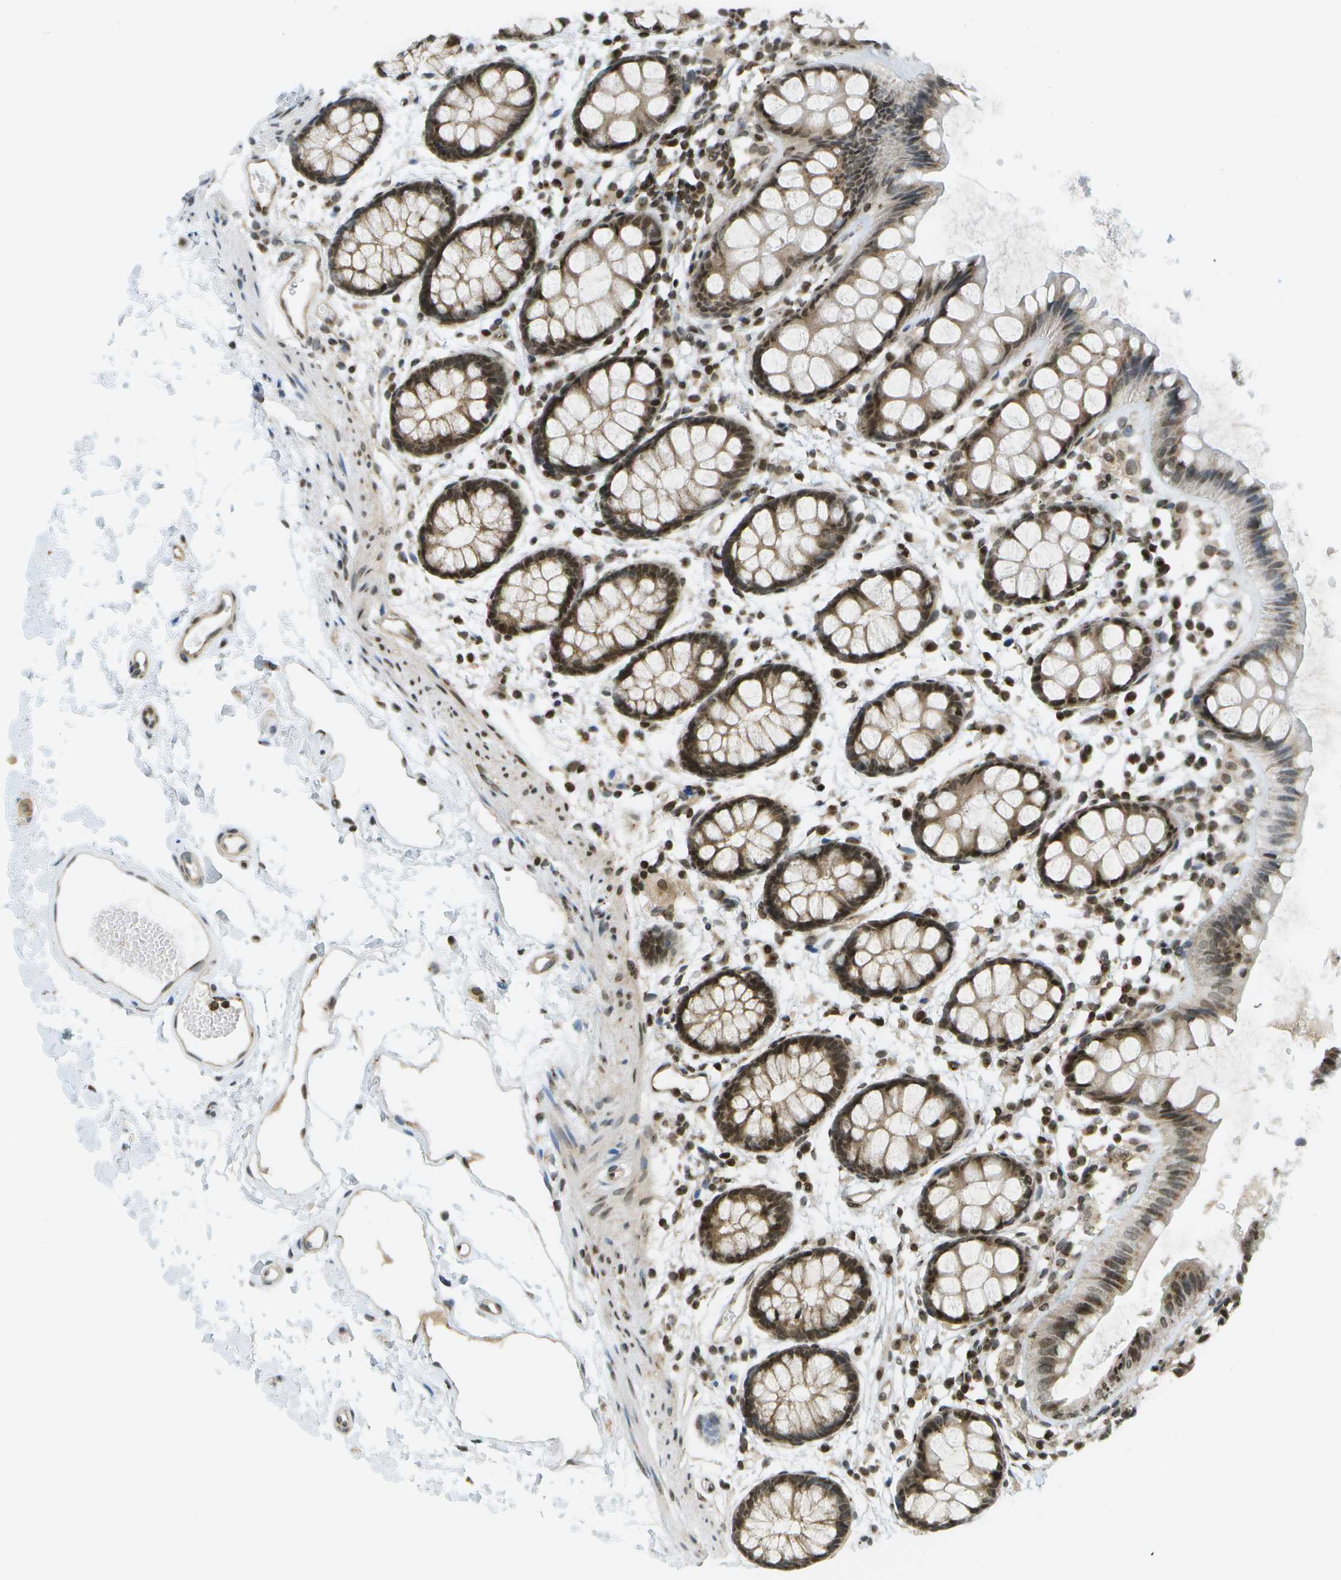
{"staining": {"intensity": "strong", "quantity": ">75%", "location": "cytoplasmic/membranous,nuclear"}, "tissue": "rectum", "cell_type": "Glandular cells", "image_type": "normal", "snomed": [{"axis": "morphology", "description": "Normal tissue, NOS"}, {"axis": "topography", "description": "Rectum"}], "caption": "Immunohistochemical staining of benign human rectum shows >75% levels of strong cytoplasmic/membranous,nuclear protein staining in about >75% of glandular cells.", "gene": "EVC", "patient": {"sex": "female", "age": 66}}